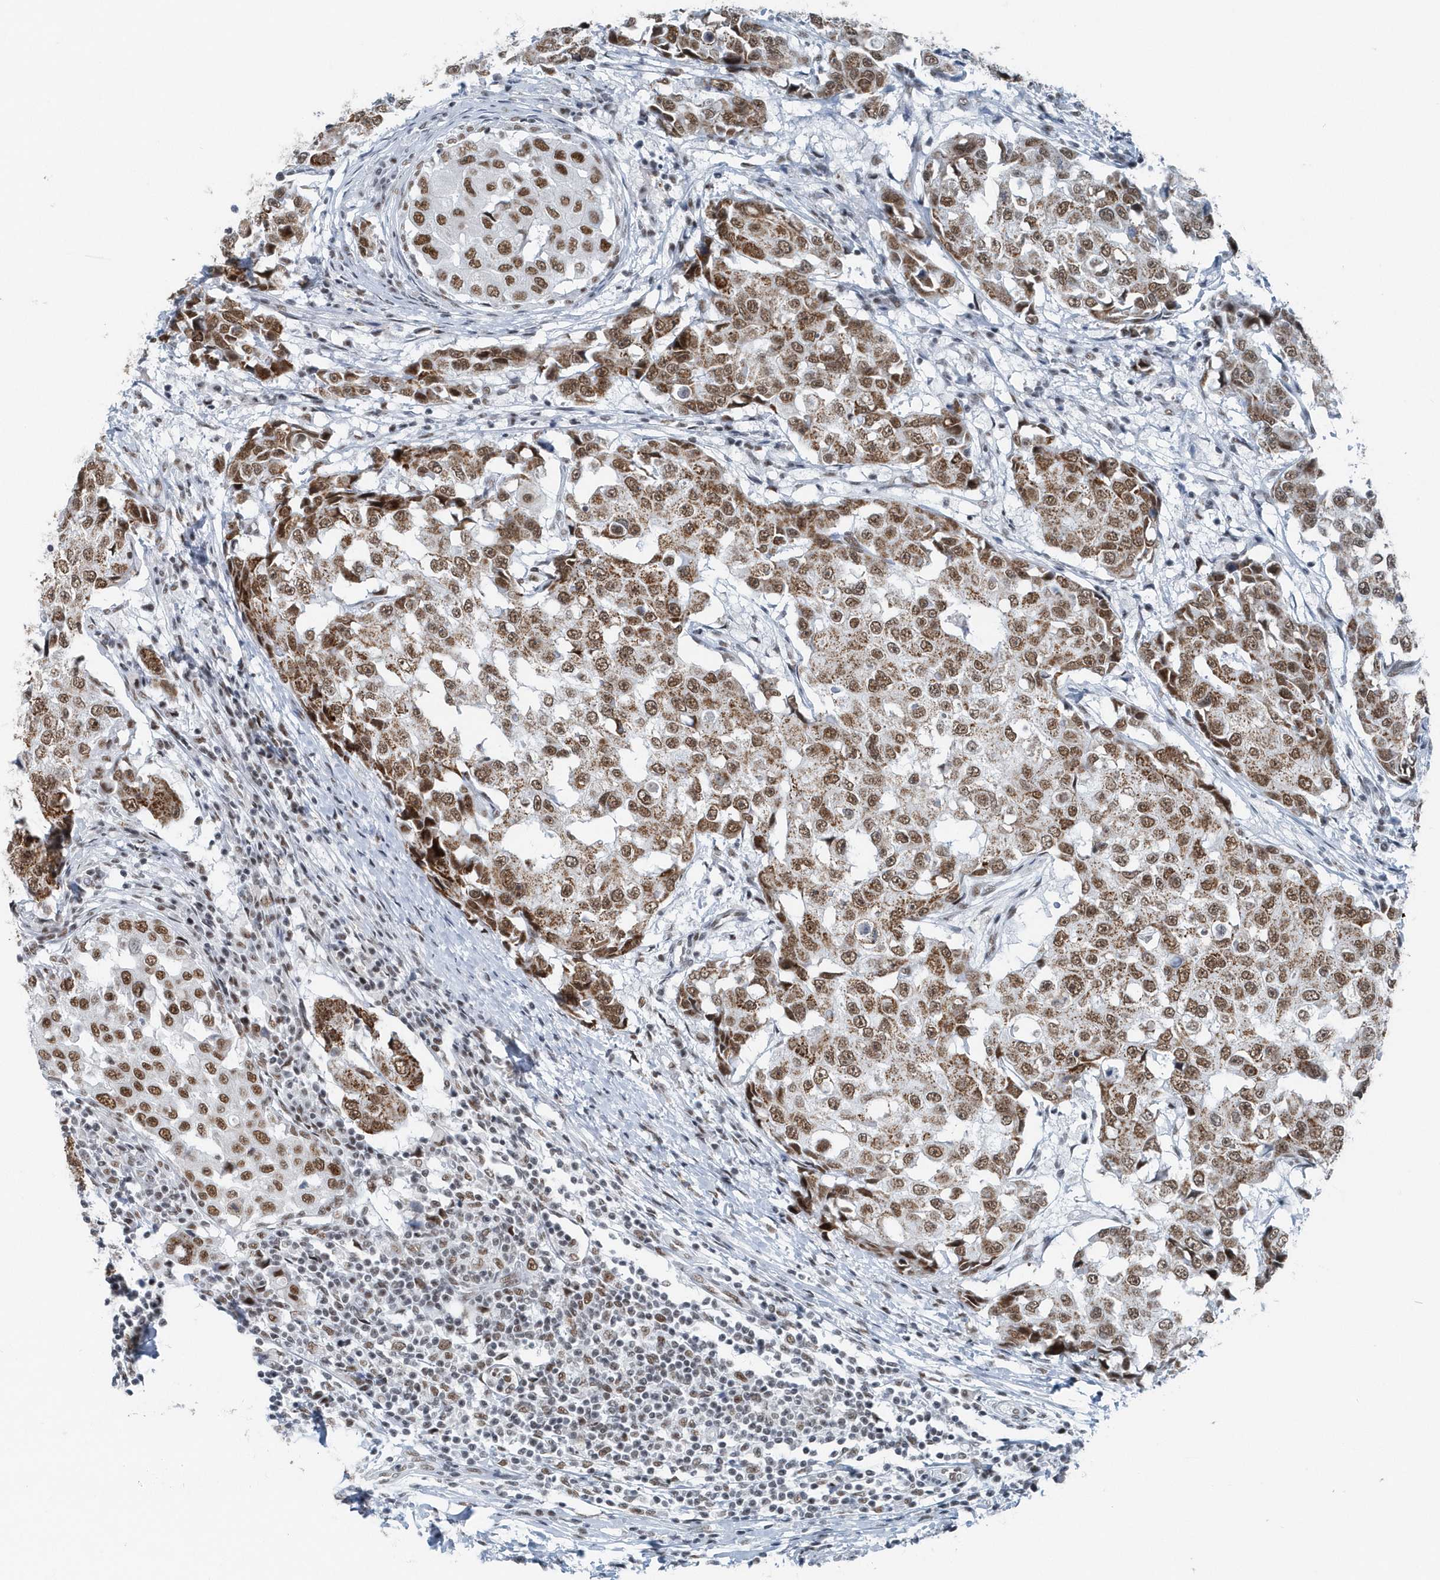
{"staining": {"intensity": "moderate", "quantity": ">75%", "location": "cytoplasmic/membranous,nuclear"}, "tissue": "breast cancer", "cell_type": "Tumor cells", "image_type": "cancer", "snomed": [{"axis": "morphology", "description": "Duct carcinoma"}, {"axis": "topography", "description": "Breast"}], "caption": "Immunohistochemistry (DAB (3,3'-diaminobenzidine)) staining of human breast intraductal carcinoma exhibits moderate cytoplasmic/membranous and nuclear protein staining in approximately >75% of tumor cells.", "gene": "FIP1L1", "patient": {"sex": "female", "age": 27}}